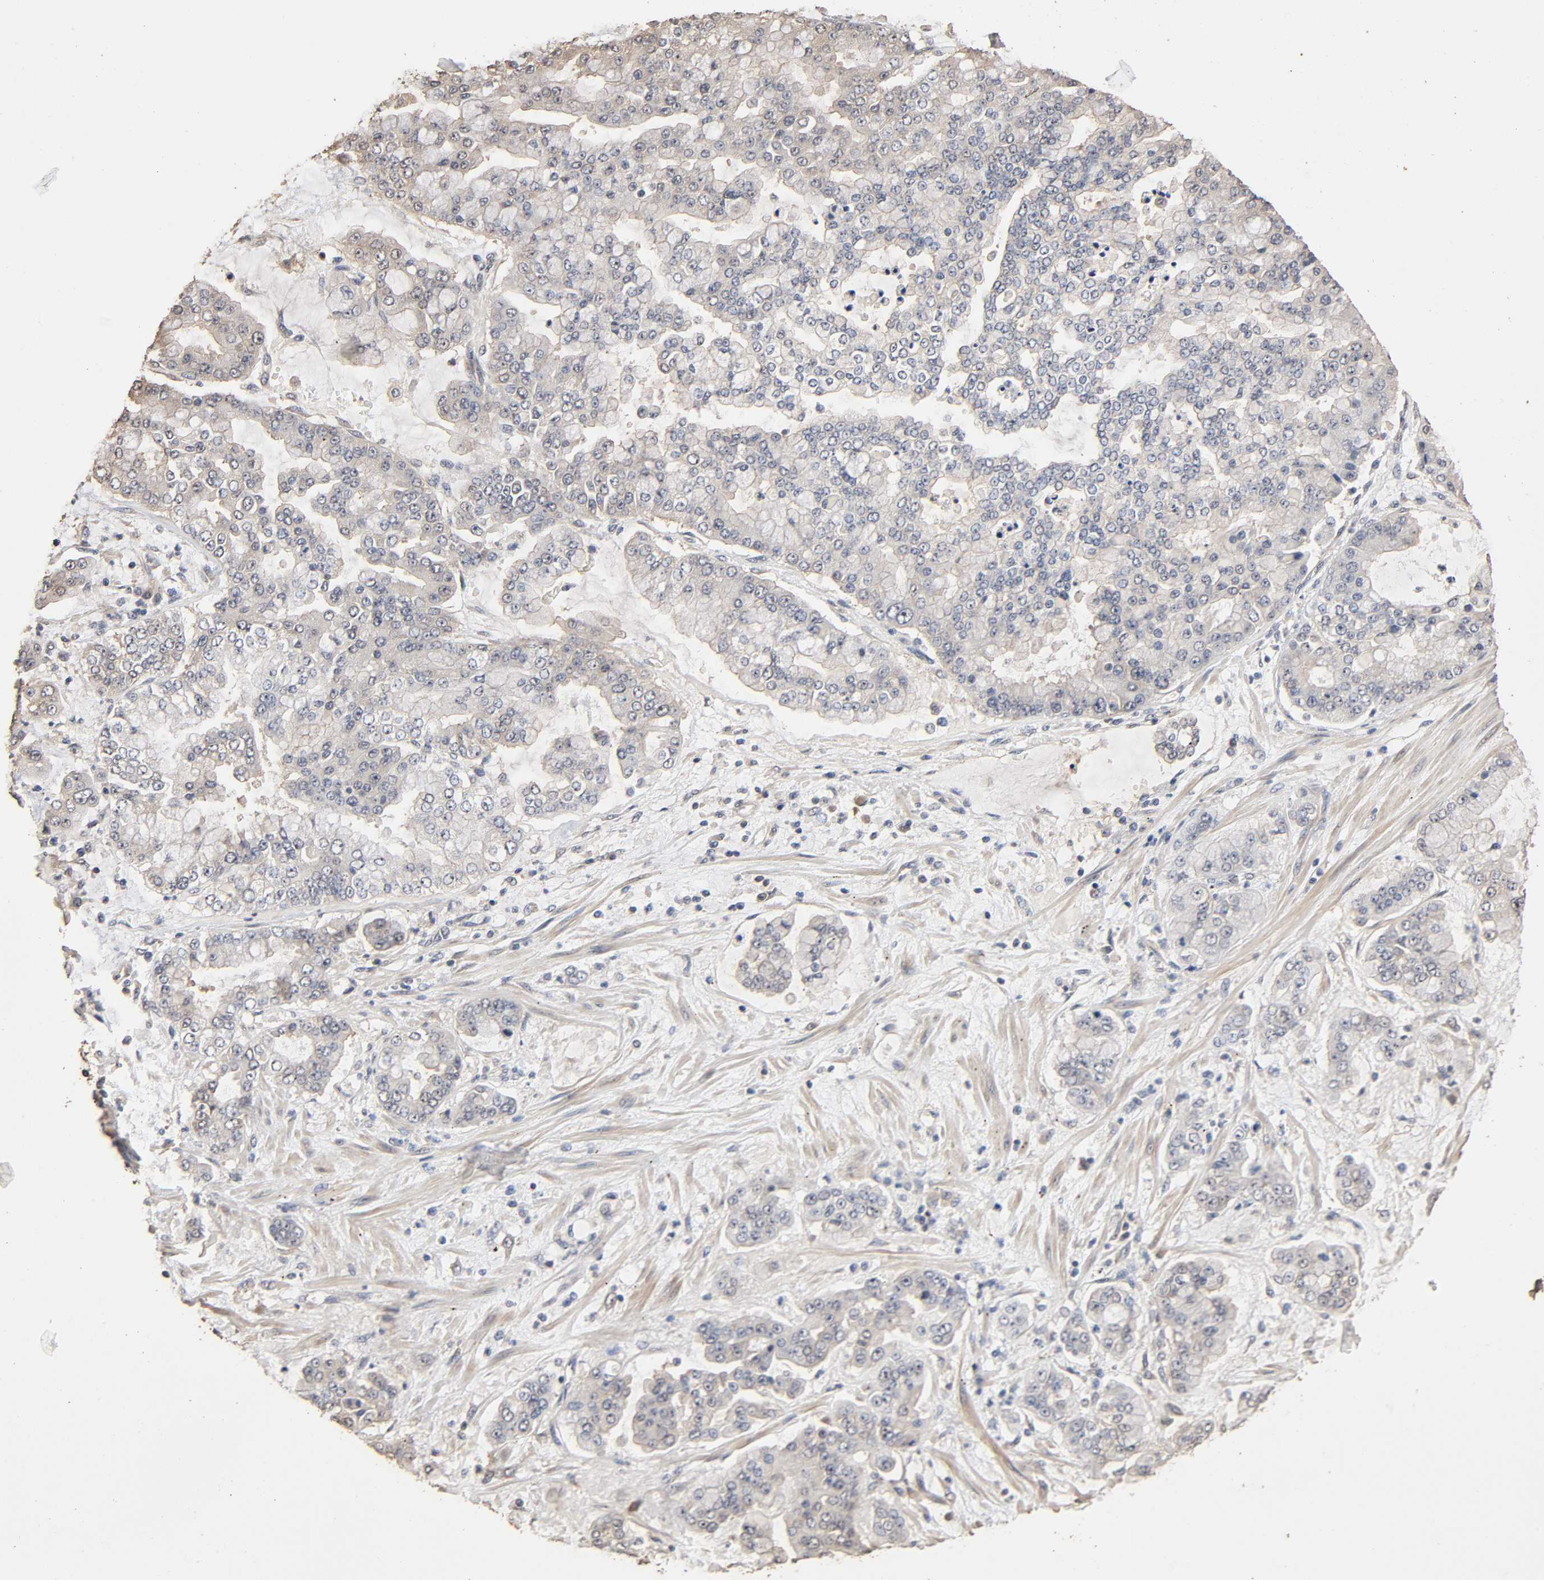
{"staining": {"intensity": "weak", "quantity": "25%-75%", "location": "cytoplasmic/membranous"}, "tissue": "stomach cancer", "cell_type": "Tumor cells", "image_type": "cancer", "snomed": [{"axis": "morphology", "description": "Normal tissue, NOS"}, {"axis": "morphology", "description": "Adenocarcinoma, NOS"}, {"axis": "topography", "description": "Stomach, upper"}, {"axis": "topography", "description": "Stomach"}], "caption": "Protein expression analysis of human stomach adenocarcinoma reveals weak cytoplasmic/membranous staining in approximately 25%-75% of tumor cells.", "gene": "ARHGEF7", "patient": {"sex": "male", "age": 76}}